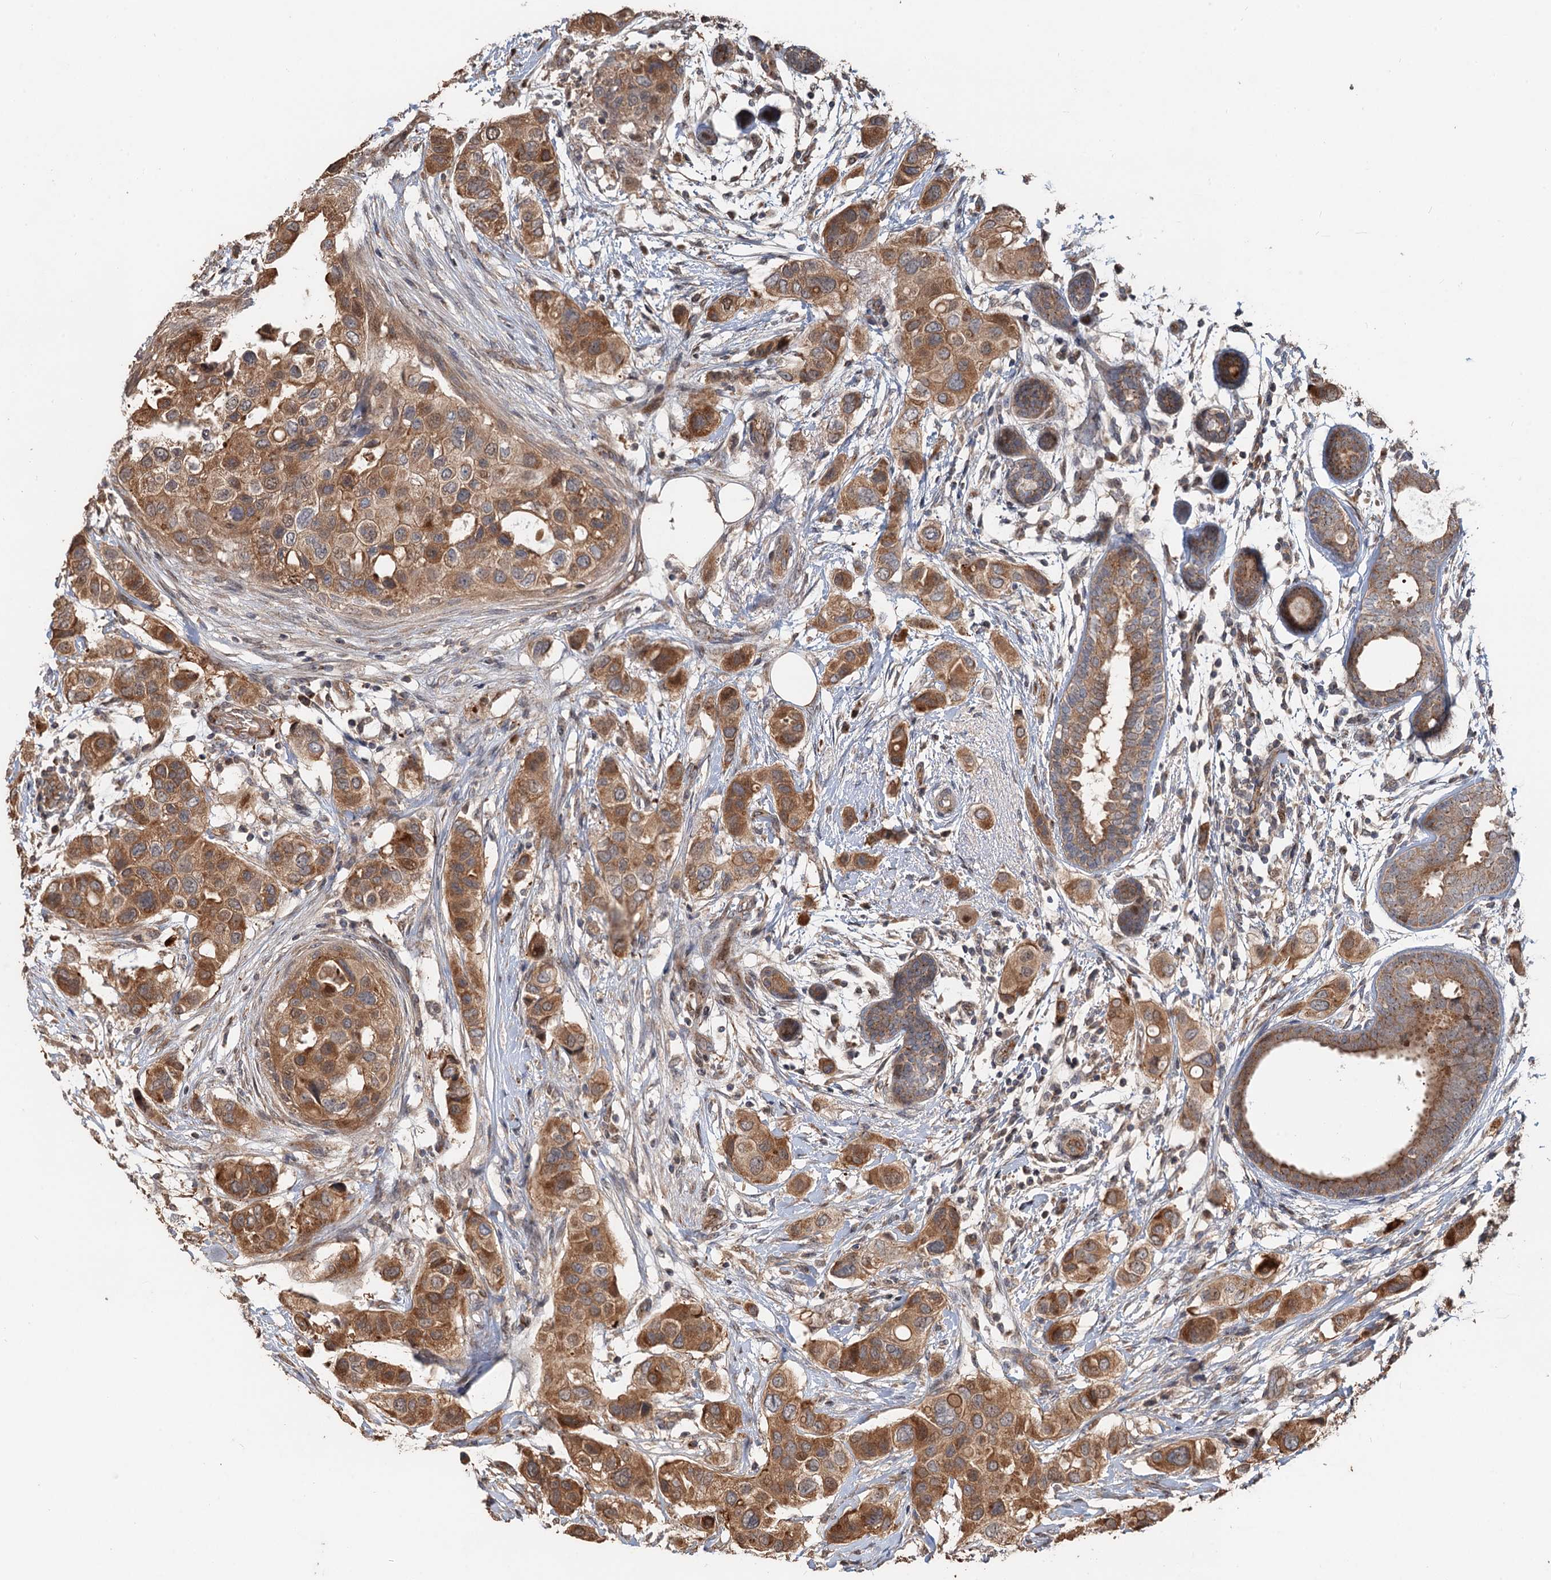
{"staining": {"intensity": "moderate", "quantity": ">75%", "location": "cytoplasmic/membranous"}, "tissue": "breast cancer", "cell_type": "Tumor cells", "image_type": "cancer", "snomed": [{"axis": "morphology", "description": "Lobular carcinoma"}, {"axis": "topography", "description": "Breast"}], "caption": "IHC photomicrograph of breast cancer (lobular carcinoma) stained for a protein (brown), which demonstrates medium levels of moderate cytoplasmic/membranous staining in approximately >75% of tumor cells.", "gene": "DEXI", "patient": {"sex": "female", "age": 51}}